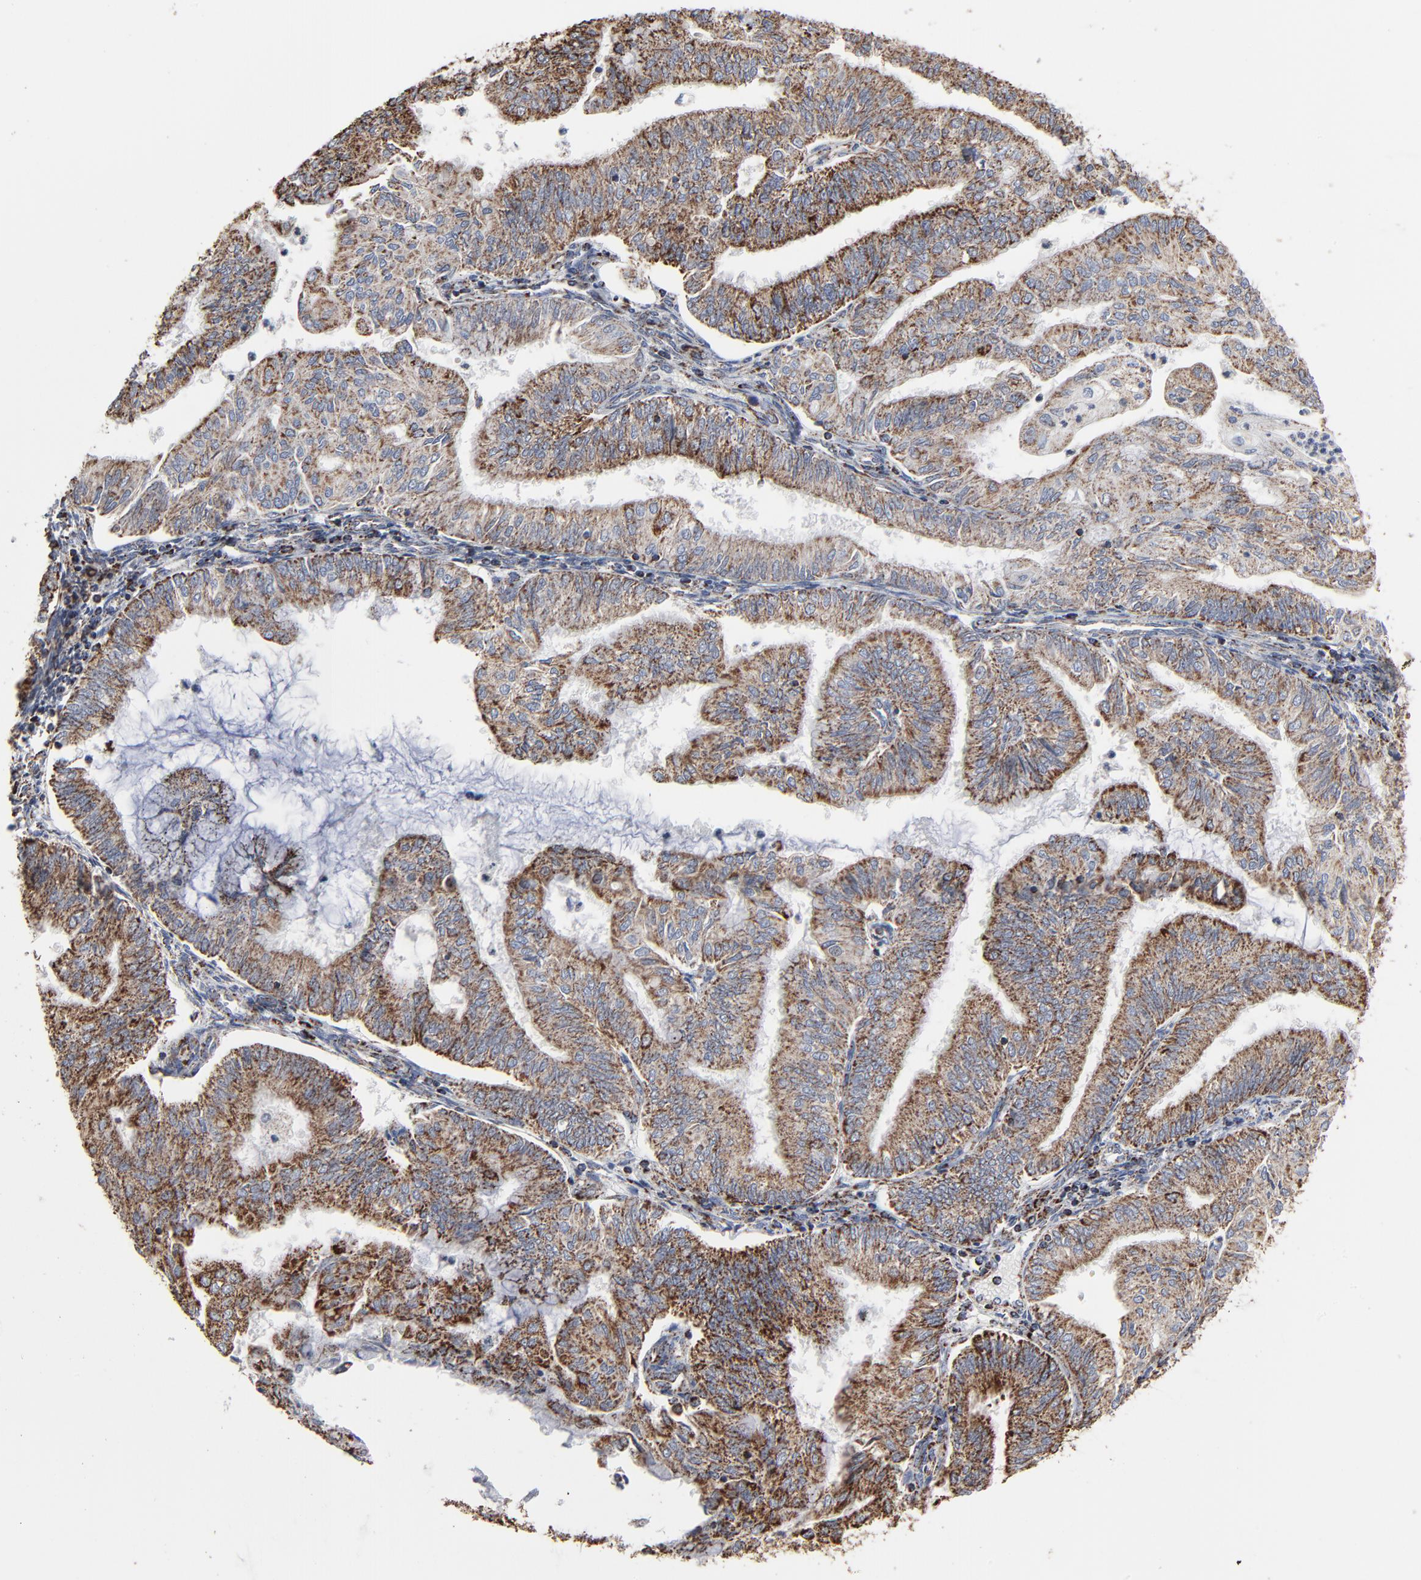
{"staining": {"intensity": "strong", "quantity": ">75%", "location": "cytoplasmic/membranous"}, "tissue": "endometrial cancer", "cell_type": "Tumor cells", "image_type": "cancer", "snomed": [{"axis": "morphology", "description": "Adenocarcinoma, NOS"}, {"axis": "topography", "description": "Endometrium"}], "caption": "Immunohistochemical staining of adenocarcinoma (endometrial) displays strong cytoplasmic/membranous protein expression in about >75% of tumor cells. Nuclei are stained in blue.", "gene": "UQCRC1", "patient": {"sex": "female", "age": 59}}